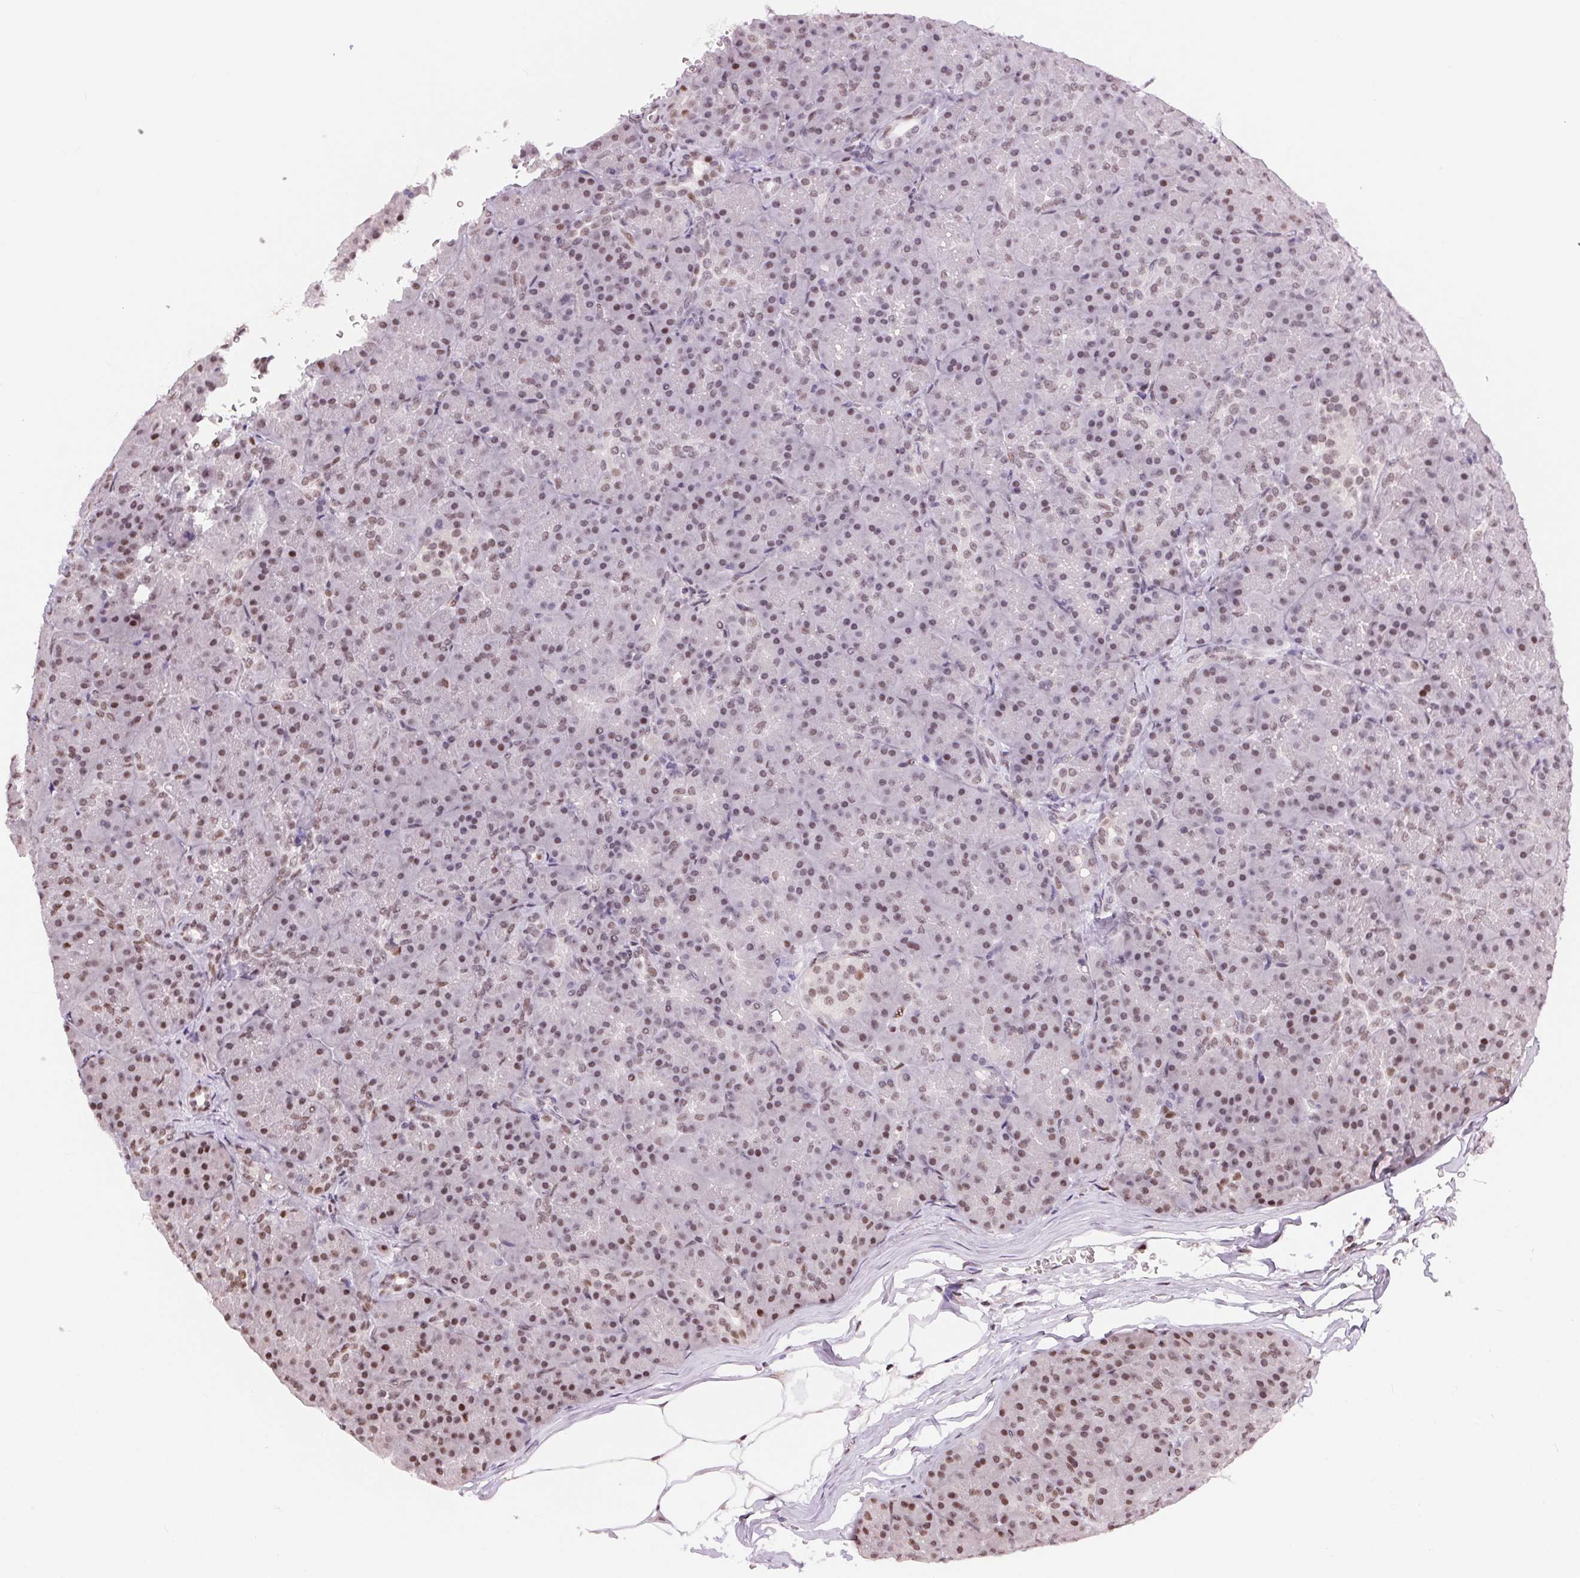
{"staining": {"intensity": "moderate", "quantity": "25%-75%", "location": "nuclear"}, "tissue": "pancreas", "cell_type": "Exocrine glandular cells", "image_type": "normal", "snomed": [{"axis": "morphology", "description": "Normal tissue, NOS"}, {"axis": "topography", "description": "Pancreas"}], "caption": "The micrograph demonstrates immunohistochemical staining of benign pancreas. There is moderate nuclear expression is identified in about 25%-75% of exocrine glandular cells. (brown staining indicates protein expression, while blue staining denotes nuclei).", "gene": "RAD23A", "patient": {"sex": "male", "age": 57}}